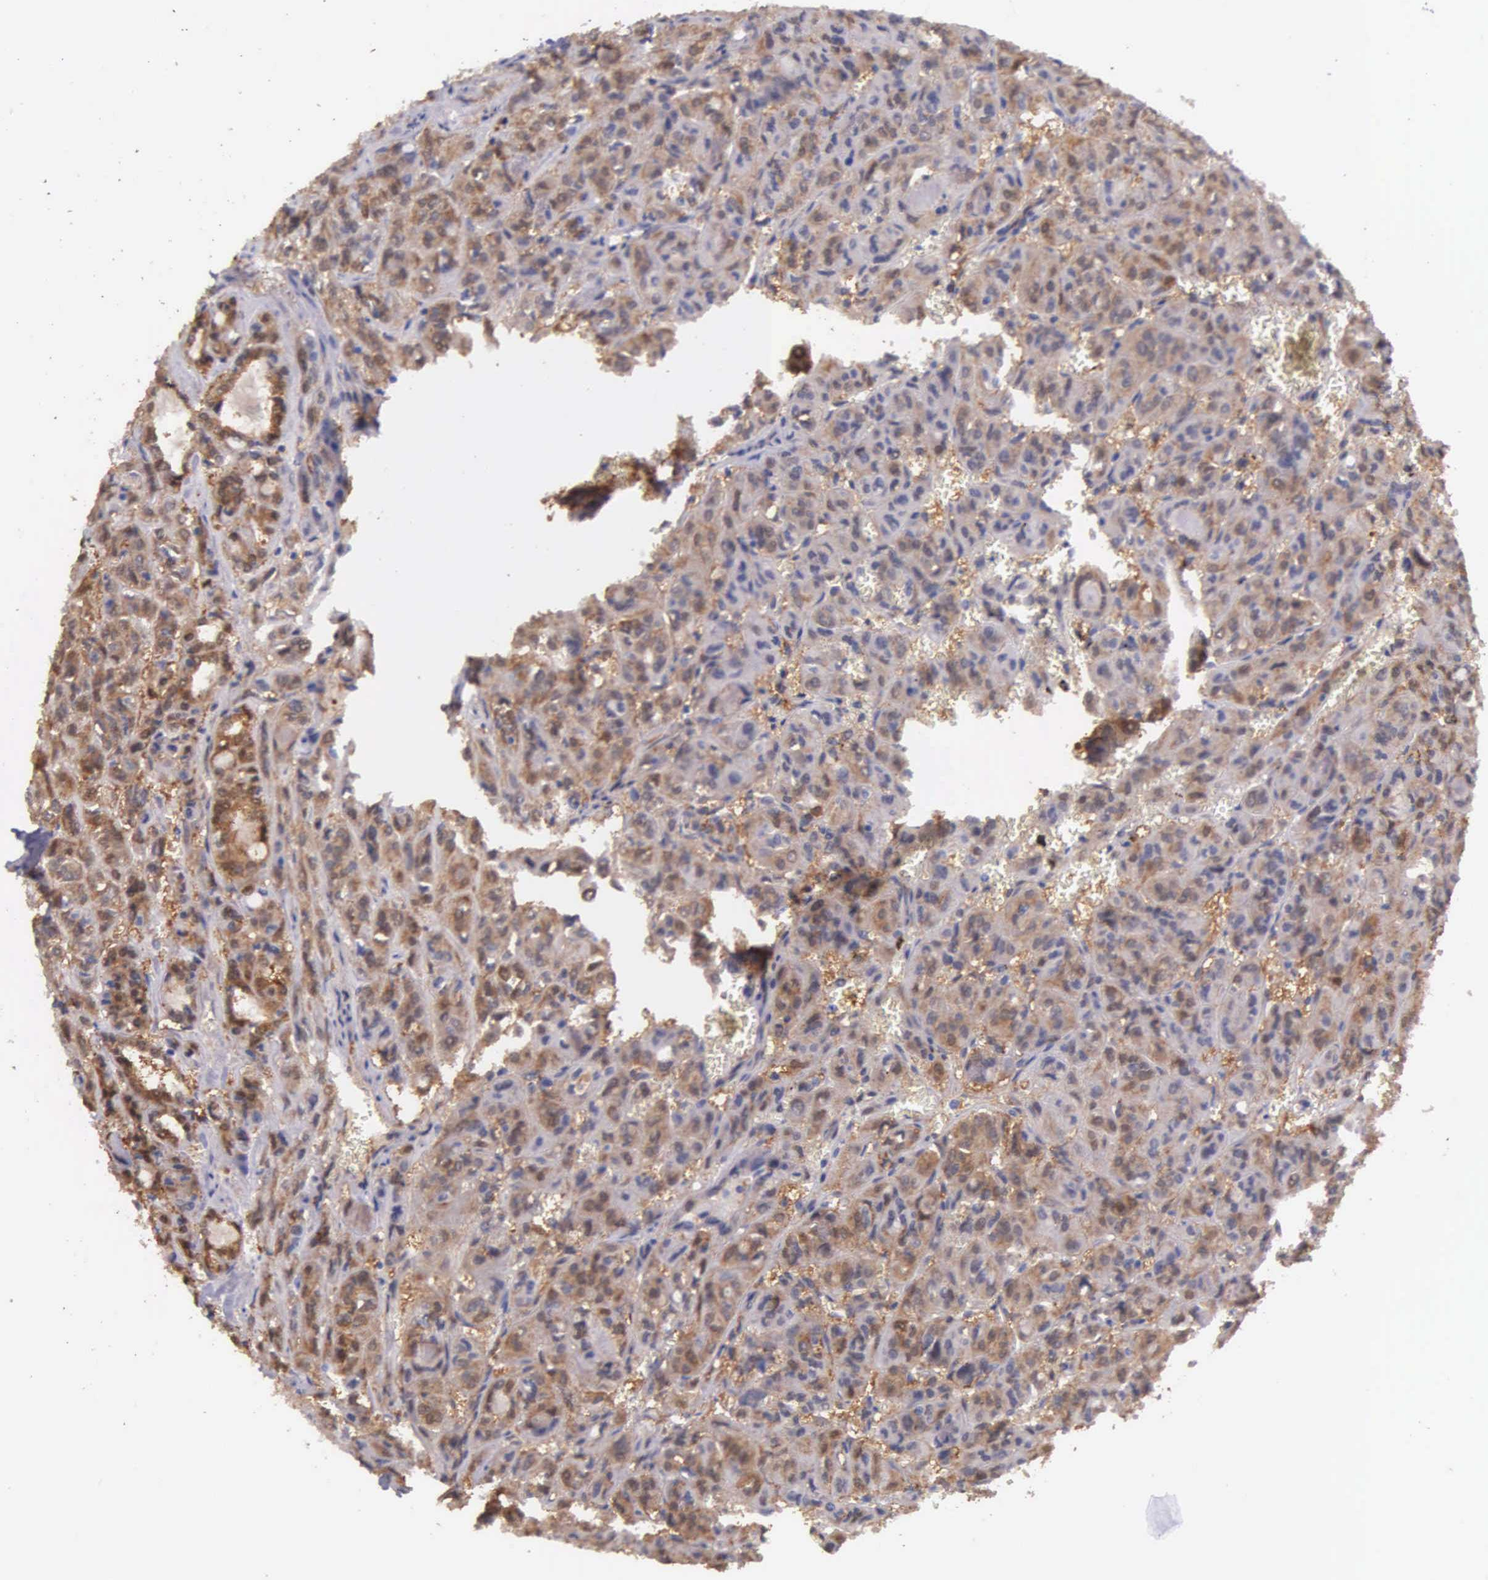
{"staining": {"intensity": "strong", "quantity": ">75%", "location": "cytoplasmic/membranous"}, "tissue": "thyroid cancer", "cell_type": "Tumor cells", "image_type": "cancer", "snomed": [{"axis": "morphology", "description": "Follicular adenoma carcinoma, NOS"}, {"axis": "topography", "description": "Thyroid gland"}], "caption": "A micrograph of human thyroid follicular adenoma carcinoma stained for a protein reveals strong cytoplasmic/membranous brown staining in tumor cells.", "gene": "GSTT2", "patient": {"sex": "female", "age": 71}}